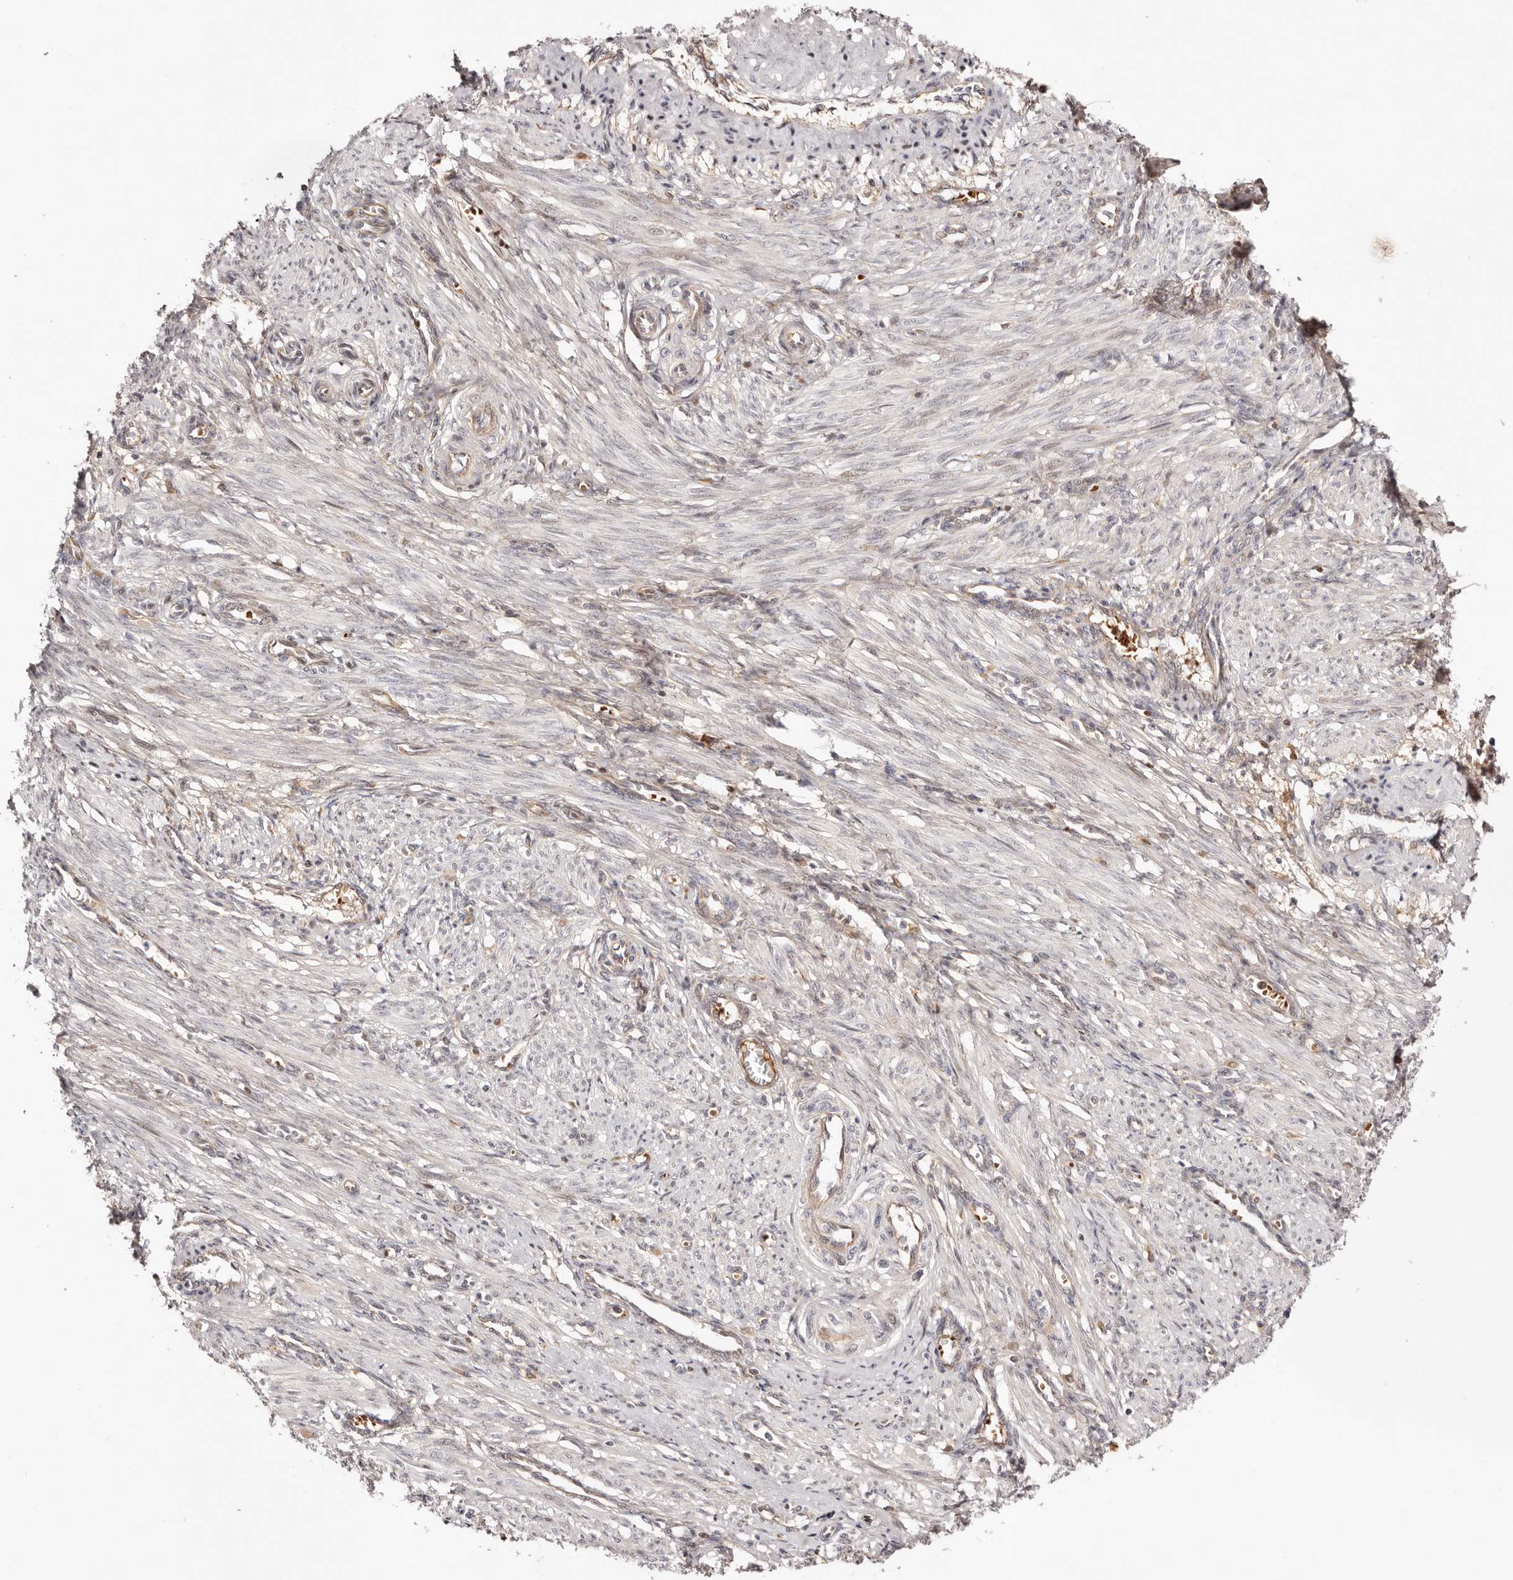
{"staining": {"intensity": "negative", "quantity": "none", "location": "none"}, "tissue": "smooth muscle", "cell_type": "Smooth muscle cells", "image_type": "normal", "snomed": [{"axis": "morphology", "description": "Normal tissue, NOS"}, {"axis": "topography", "description": "Endometrium"}], "caption": "This is a photomicrograph of immunohistochemistry staining of benign smooth muscle, which shows no expression in smooth muscle cells.", "gene": "WRN", "patient": {"sex": "female", "age": 33}}